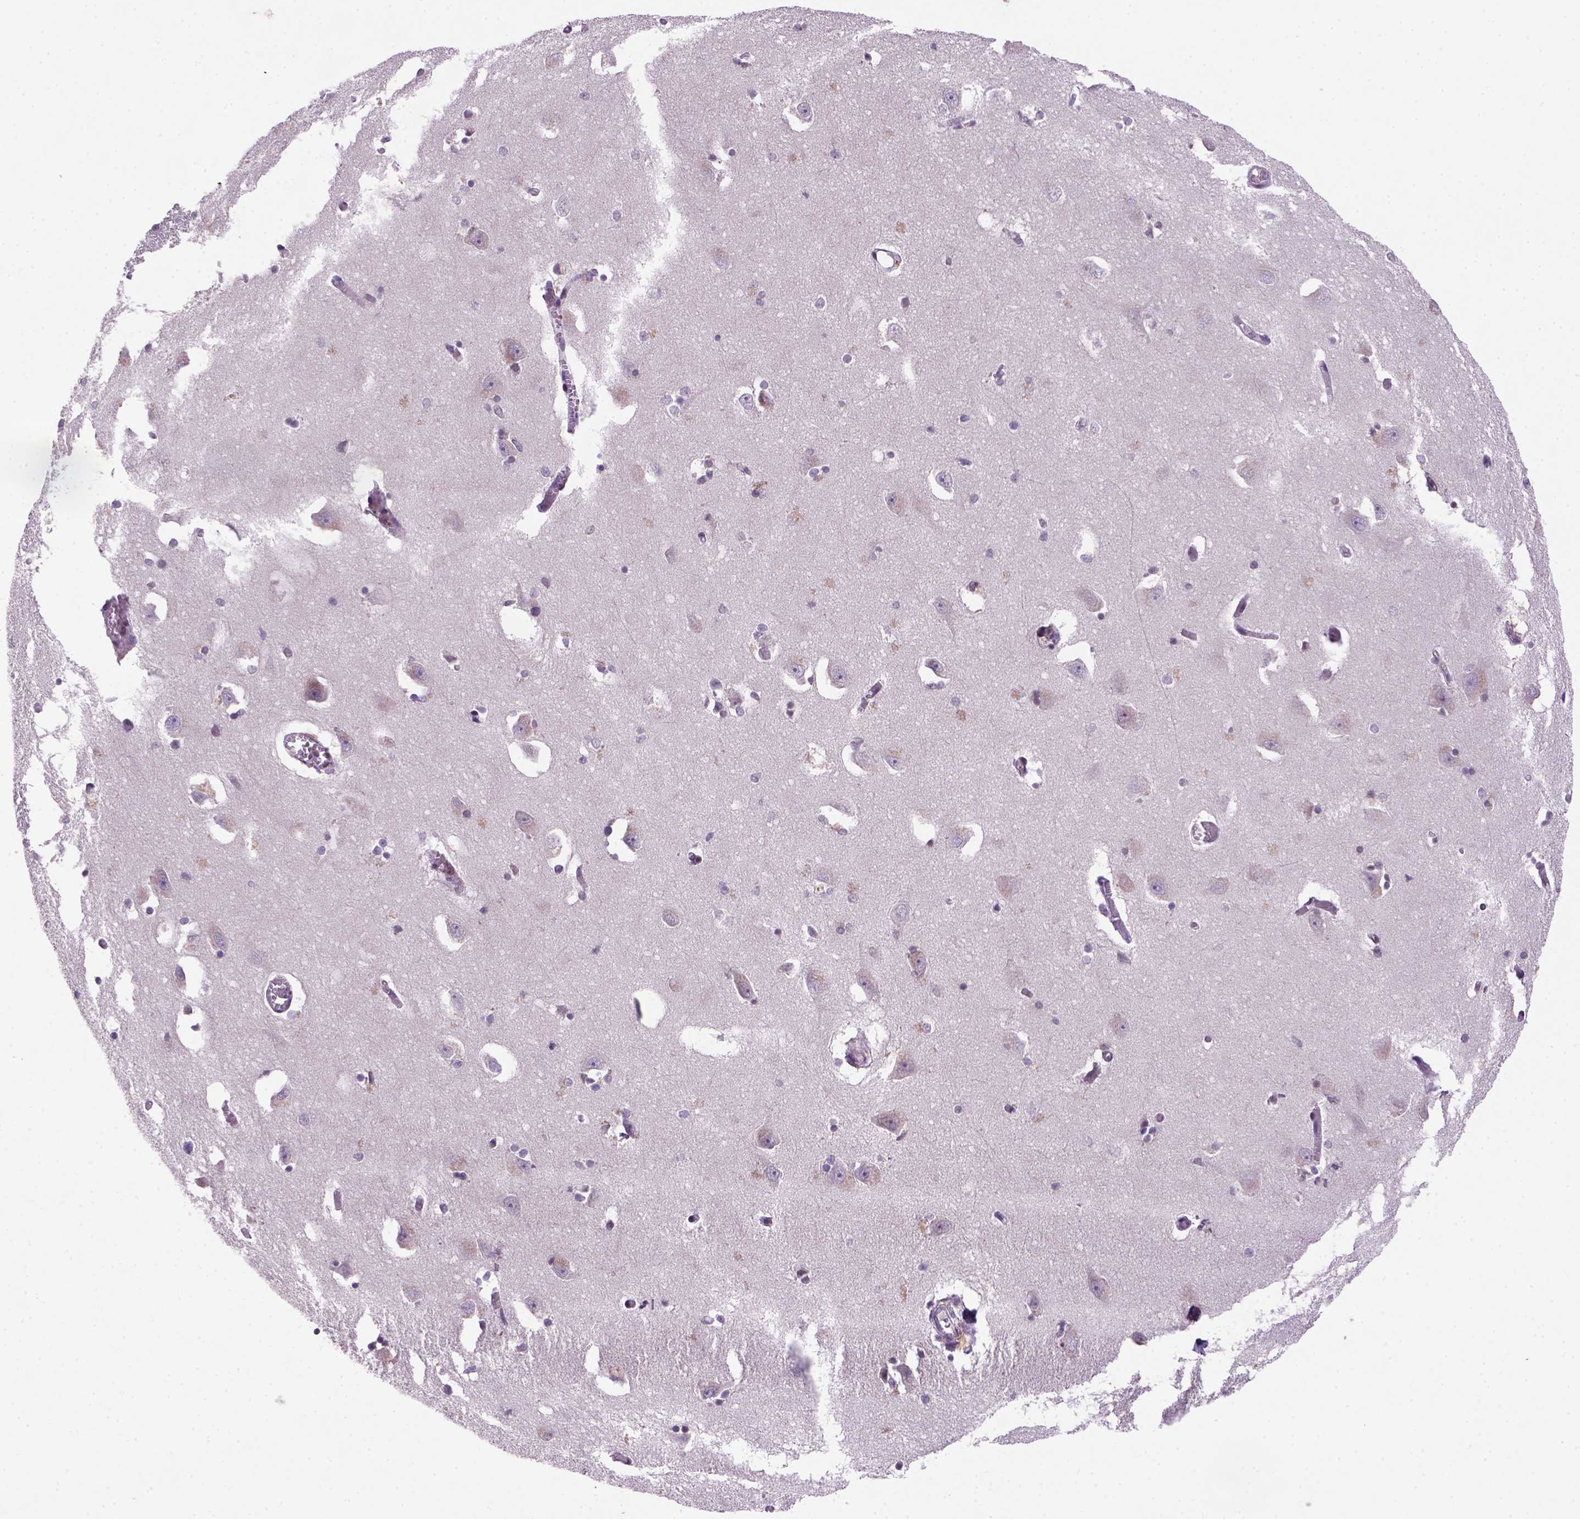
{"staining": {"intensity": "moderate", "quantity": "25%-75%", "location": "nuclear"}, "tissue": "caudate", "cell_type": "Glial cells", "image_type": "normal", "snomed": [{"axis": "morphology", "description": "Normal tissue, NOS"}, {"axis": "topography", "description": "Lateral ventricle wall"}, {"axis": "topography", "description": "Hippocampus"}], "caption": "DAB (3,3'-diaminobenzidine) immunohistochemical staining of benign caudate demonstrates moderate nuclear protein positivity in about 25%-75% of glial cells. (DAB (3,3'-diaminobenzidine) IHC with brightfield microscopy, high magnification).", "gene": "MGMT", "patient": {"sex": "female", "age": 63}}